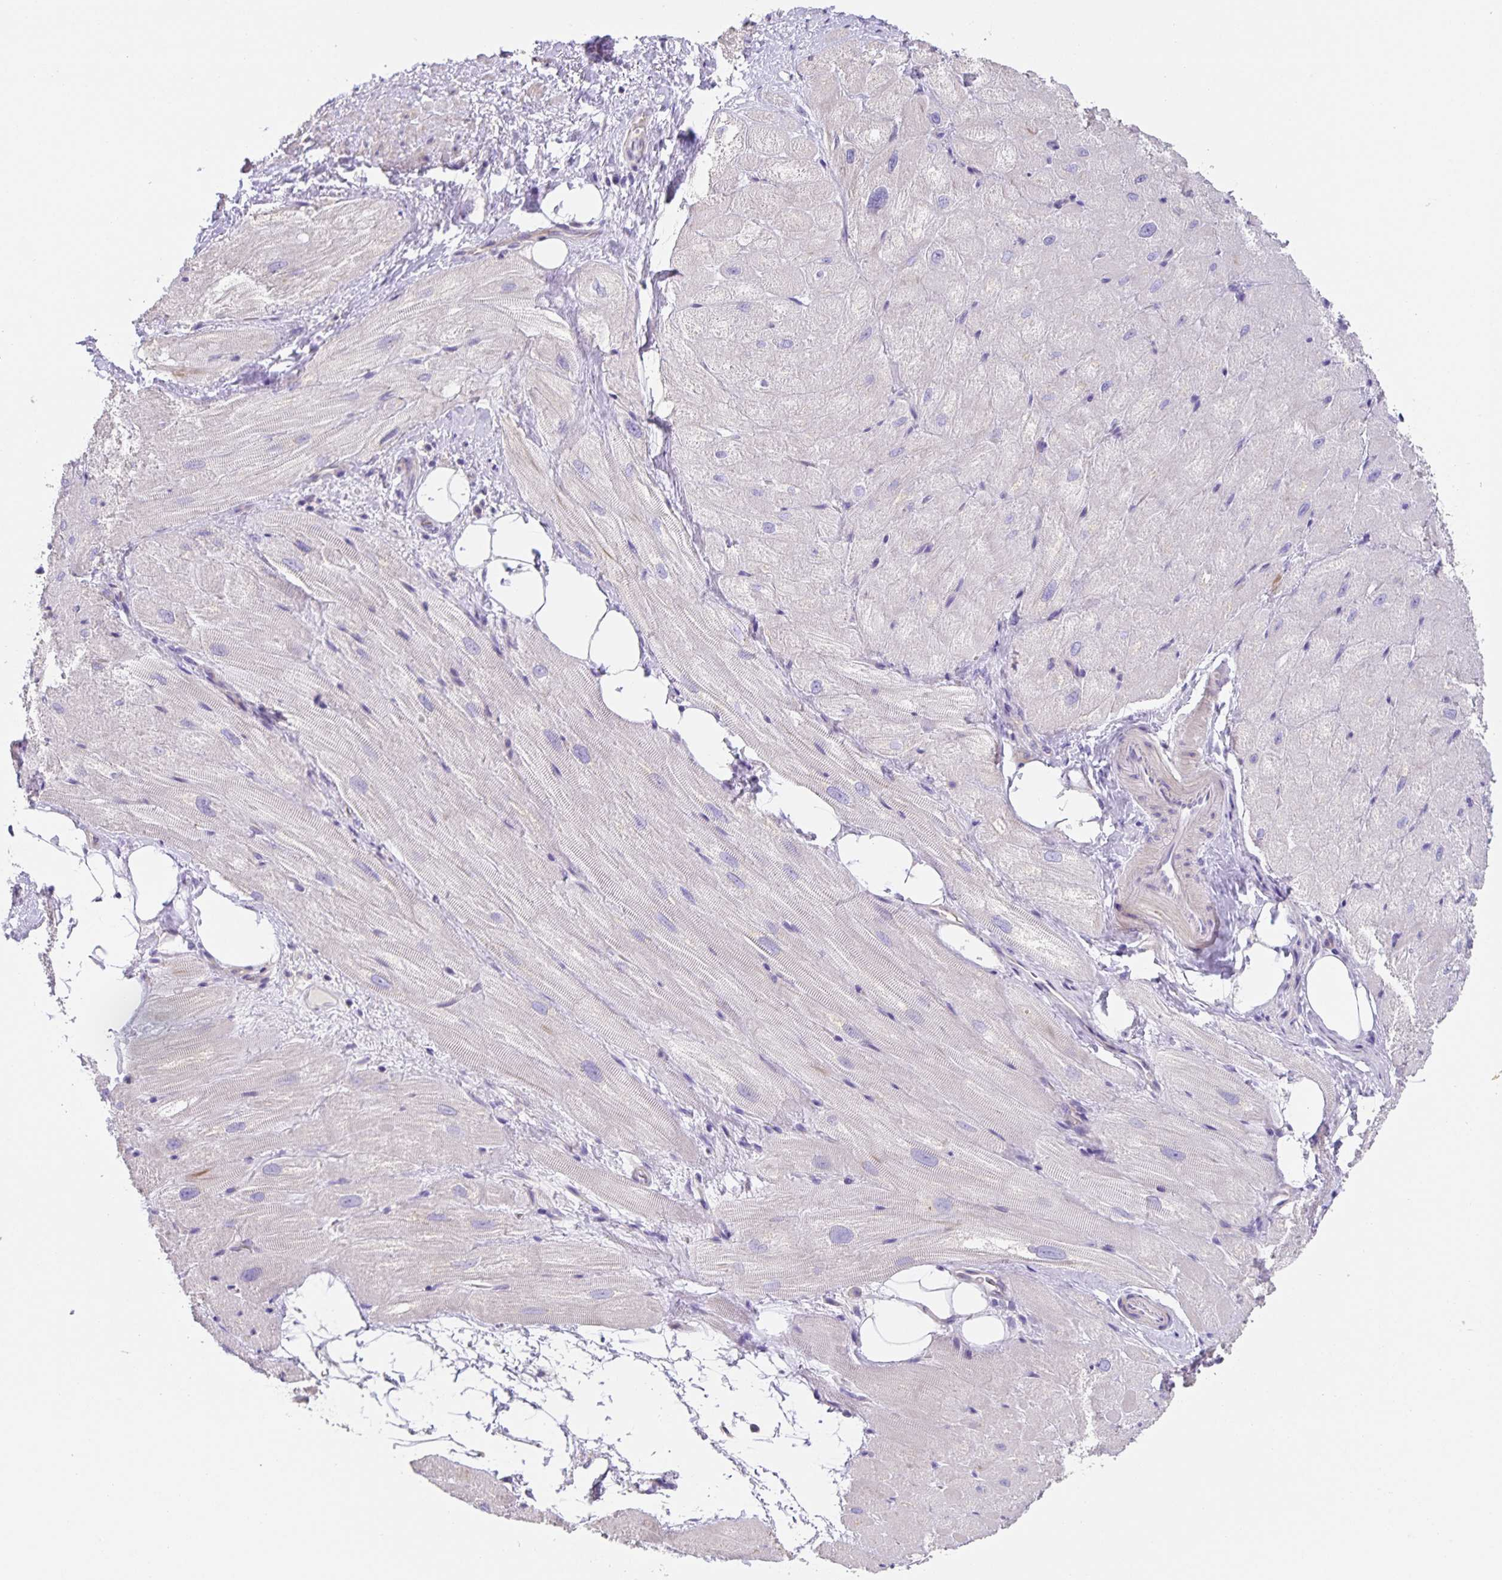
{"staining": {"intensity": "strong", "quantity": "25%-75%", "location": "cytoplasmic/membranous"}, "tissue": "heart muscle", "cell_type": "Cardiomyocytes", "image_type": "normal", "snomed": [{"axis": "morphology", "description": "Normal tissue, NOS"}, {"axis": "topography", "description": "Heart"}], "caption": "Immunohistochemical staining of benign heart muscle demonstrates 25%-75% levels of strong cytoplasmic/membranous protein expression in about 25%-75% of cardiomyocytes.", "gene": "PRR36", "patient": {"sex": "male", "age": 62}}